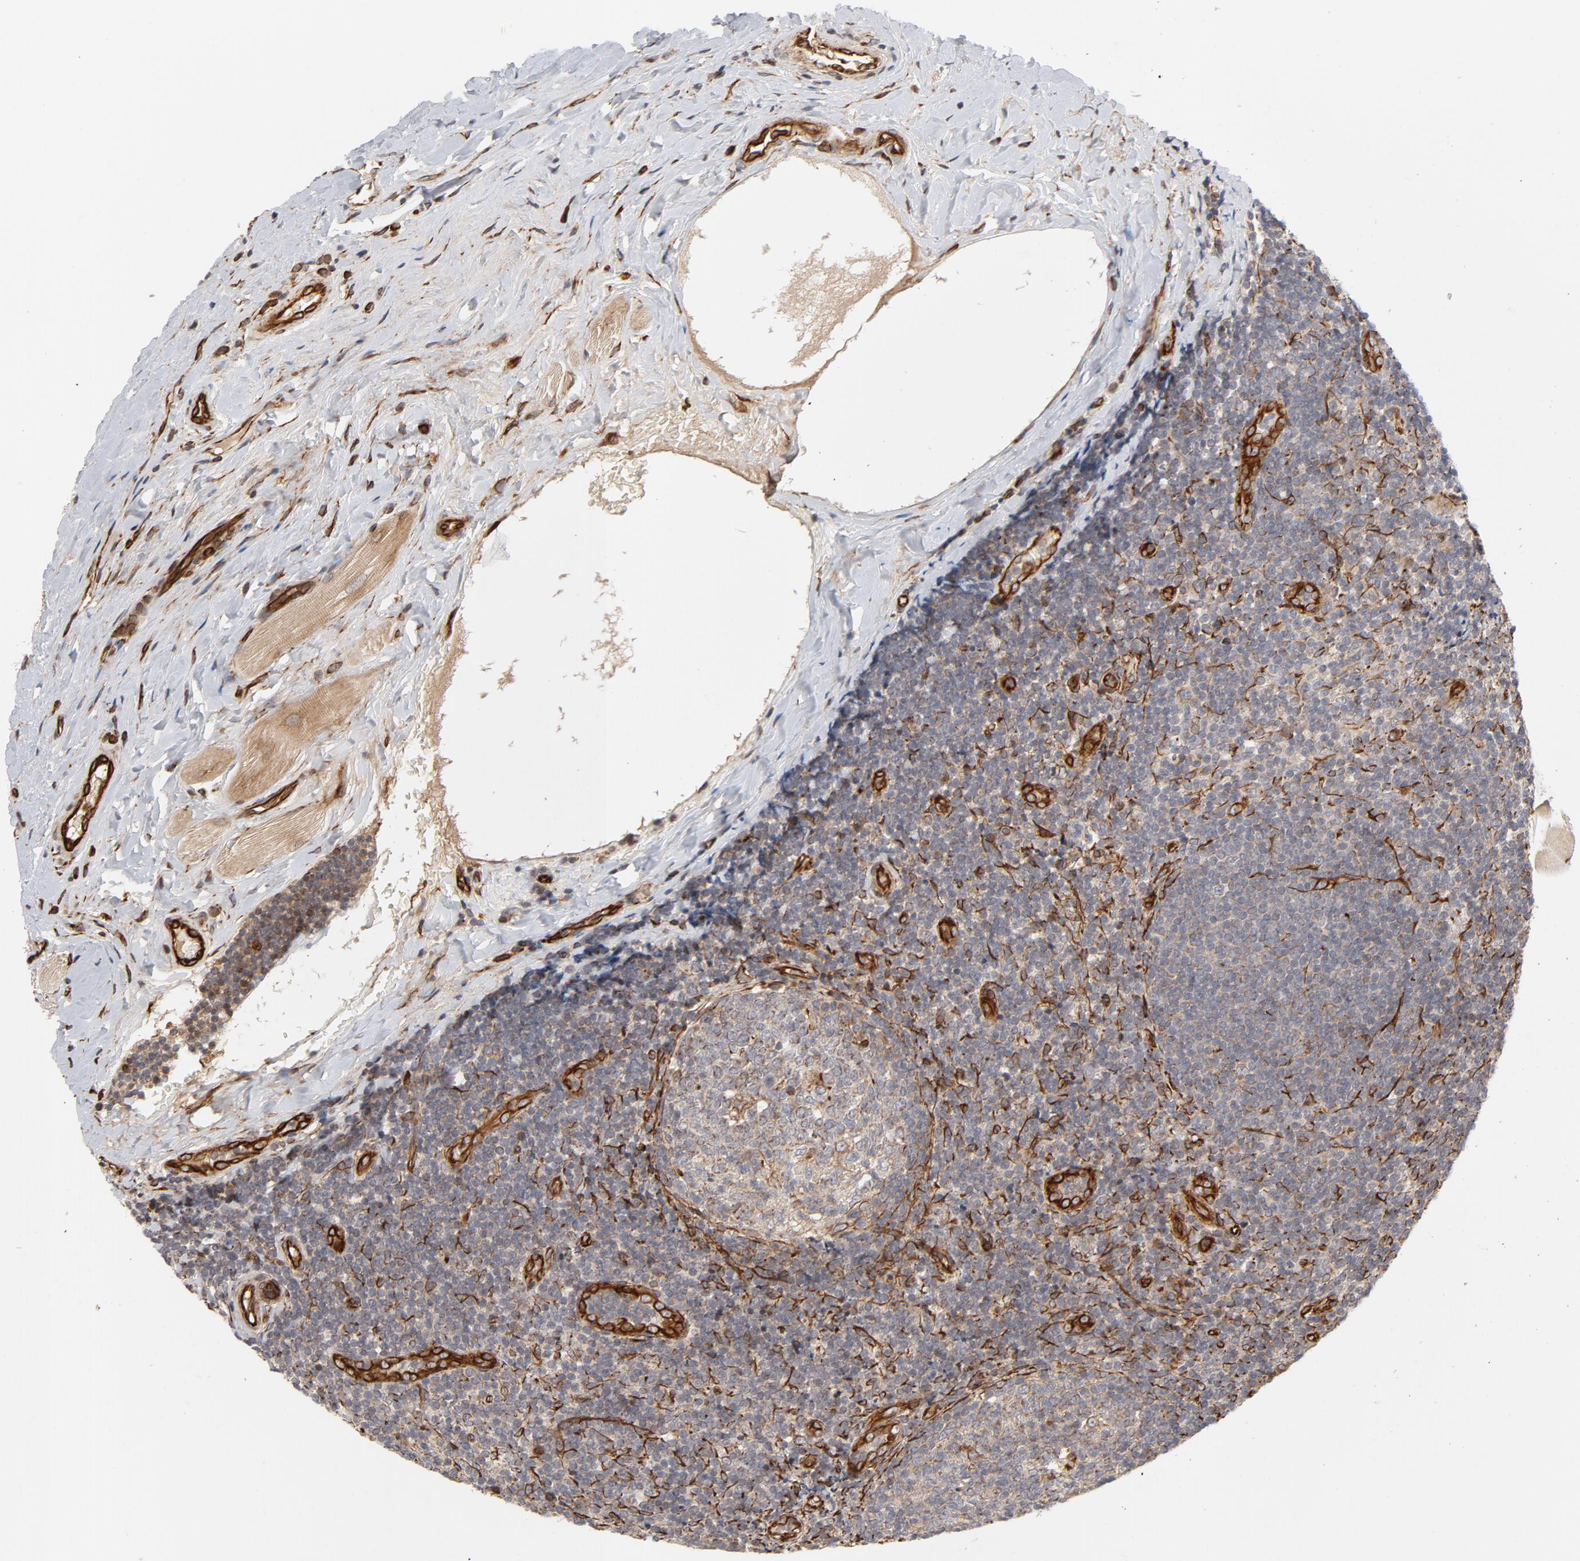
{"staining": {"intensity": "weak", "quantity": ">75%", "location": "cytoplasmic/membranous"}, "tissue": "tonsil", "cell_type": "Germinal center cells", "image_type": "normal", "snomed": [{"axis": "morphology", "description": "Normal tissue, NOS"}, {"axis": "topography", "description": "Tonsil"}], "caption": "Germinal center cells exhibit low levels of weak cytoplasmic/membranous positivity in about >75% of cells in unremarkable human tonsil. (brown staining indicates protein expression, while blue staining denotes nuclei).", "gene": "DNAAF2", "patient": {"sex": "male", "age": 31}}